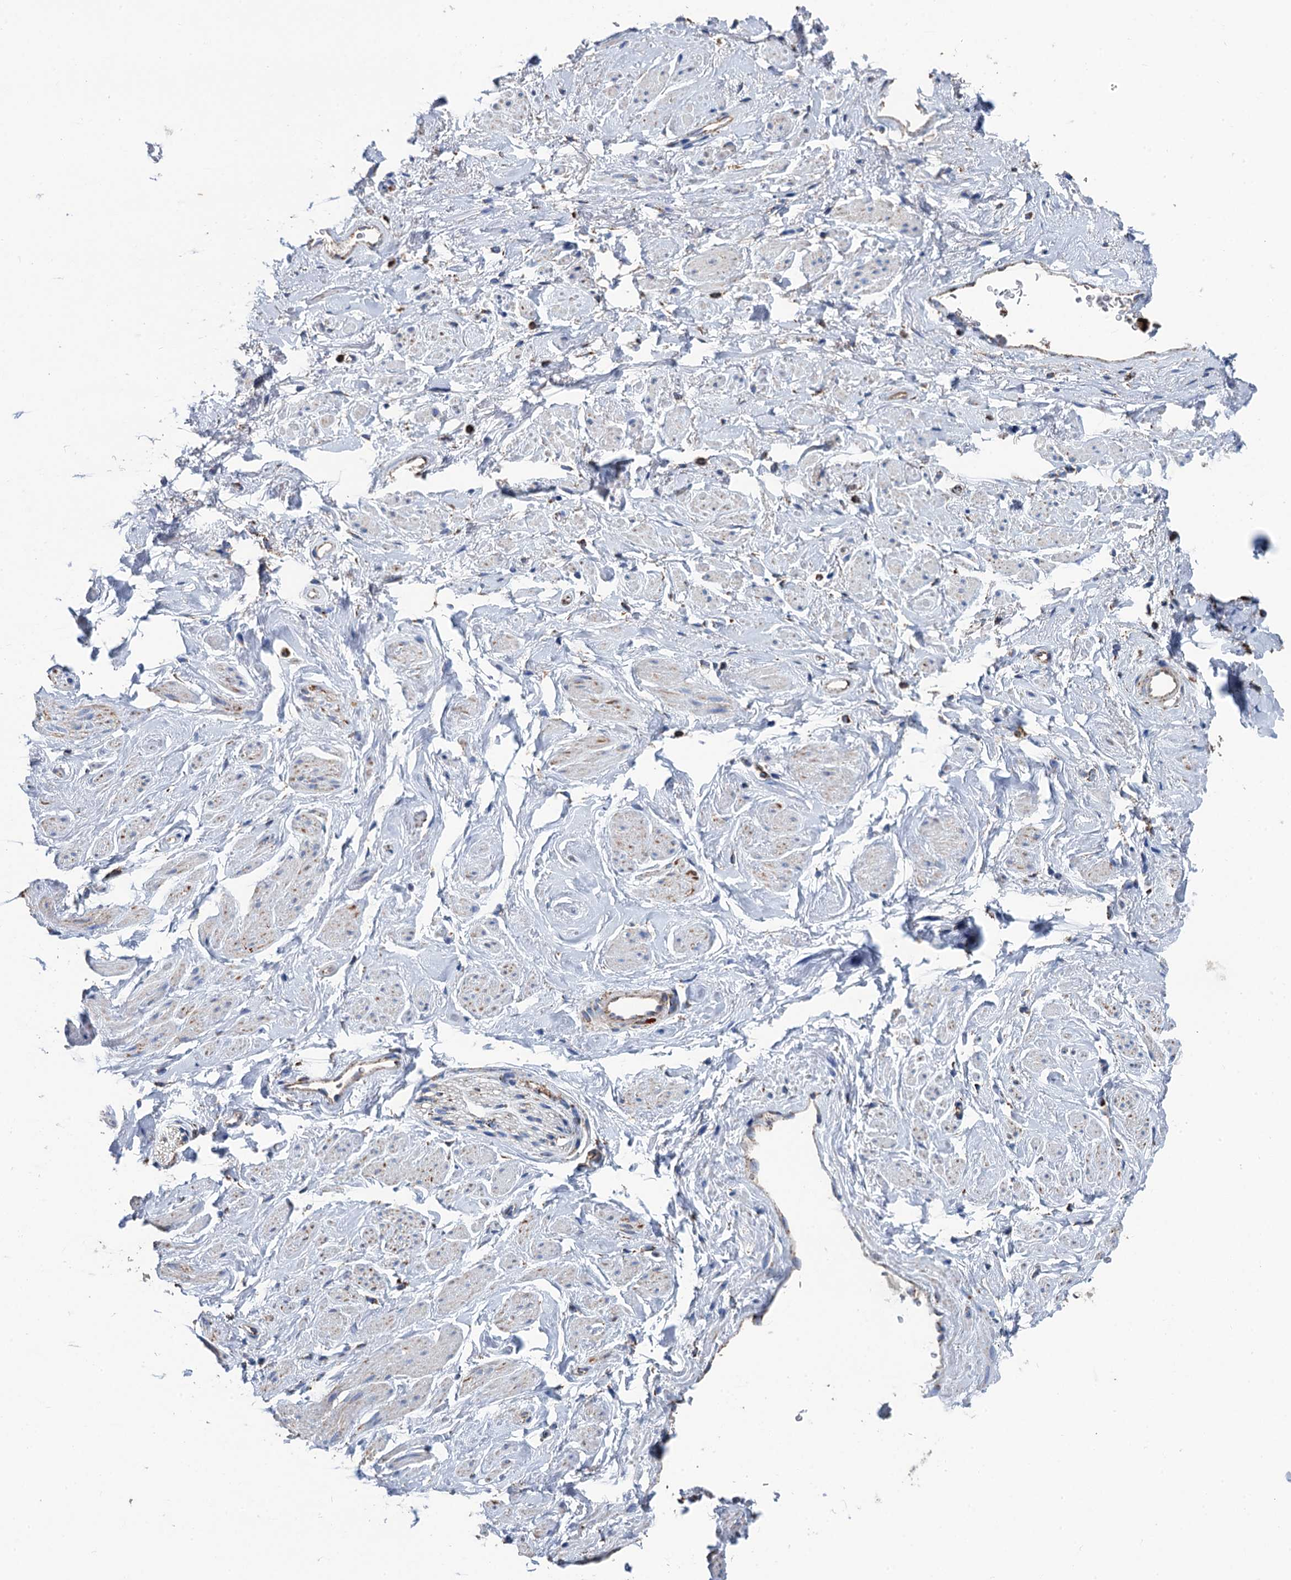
{"staining": {"intensity": "negative", "quantity": "none", "location": "none"}, "tissue": "adipose tissue", "cell_type": "Adipocytes", "image_type": "normal", "snomed": [{"axis": "morphology", "description": "Normal tissue, NOS"}, {"axis": "morphology", "description": "Adenocarcinoma, NOS"}, {"axis": "topography", "description": "Rectum"}, {"axis": "topography", "description": "Vagina"}, {"axis": "topography", "description": "Peripheral nerve tissue"}], "caption": "Immunohistochemistry histopathology image of normal adipose tissue: adipose tissue stained with DAB (3,3'-diaminobenzidine) shows no significant protein staining in adipocytes.", "gene": "IVD", "patient": {"sex": "female", "age": 71}}